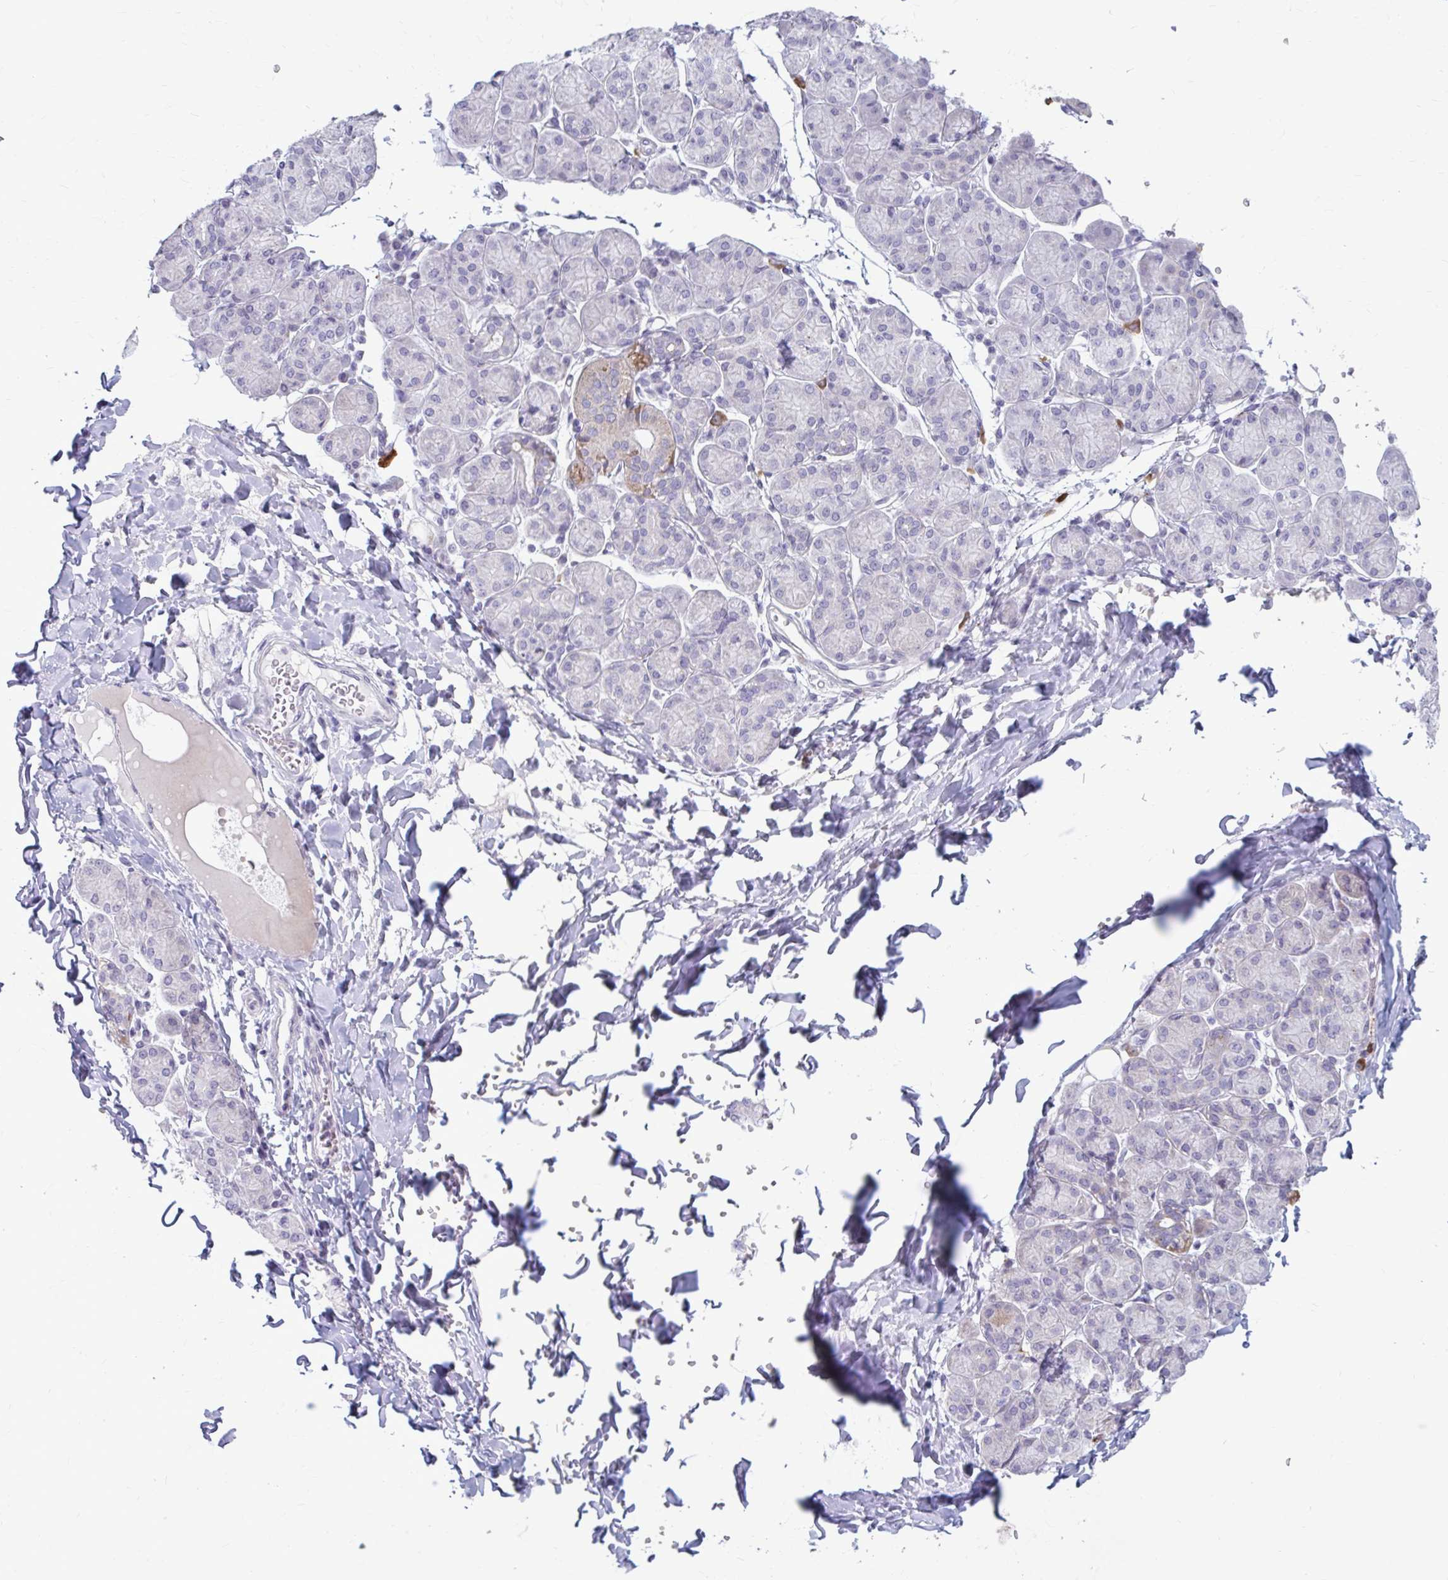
{"staining": {"intensity": "moderate", "quantity": "<25%", "location": "cytoplasmic/membranous"}, "tissue": "salivary gland", "cell_type": "Glandular cells", "image_type": "normal", "snomed": [{"axis": "morphology", "description": "Normal tissue, NOS"}, {"axis": "morphology", "description": "Inflammation, NOS"}, {"axis": "topography", "description": "Lymph node"}, {"axis": "topography", "description": "Salivary gland"}], "caption": "This histopathology image exhibits normal salivary gland stained with immunohistochemistry to label a protein in brown. The cytoplasmic/membranous of glandular cells show moderate positivity for the protein. Nuclei are counter-stained blue.", "gene": "MSMO1", "patient": {"sex": "male", "age": 3}}